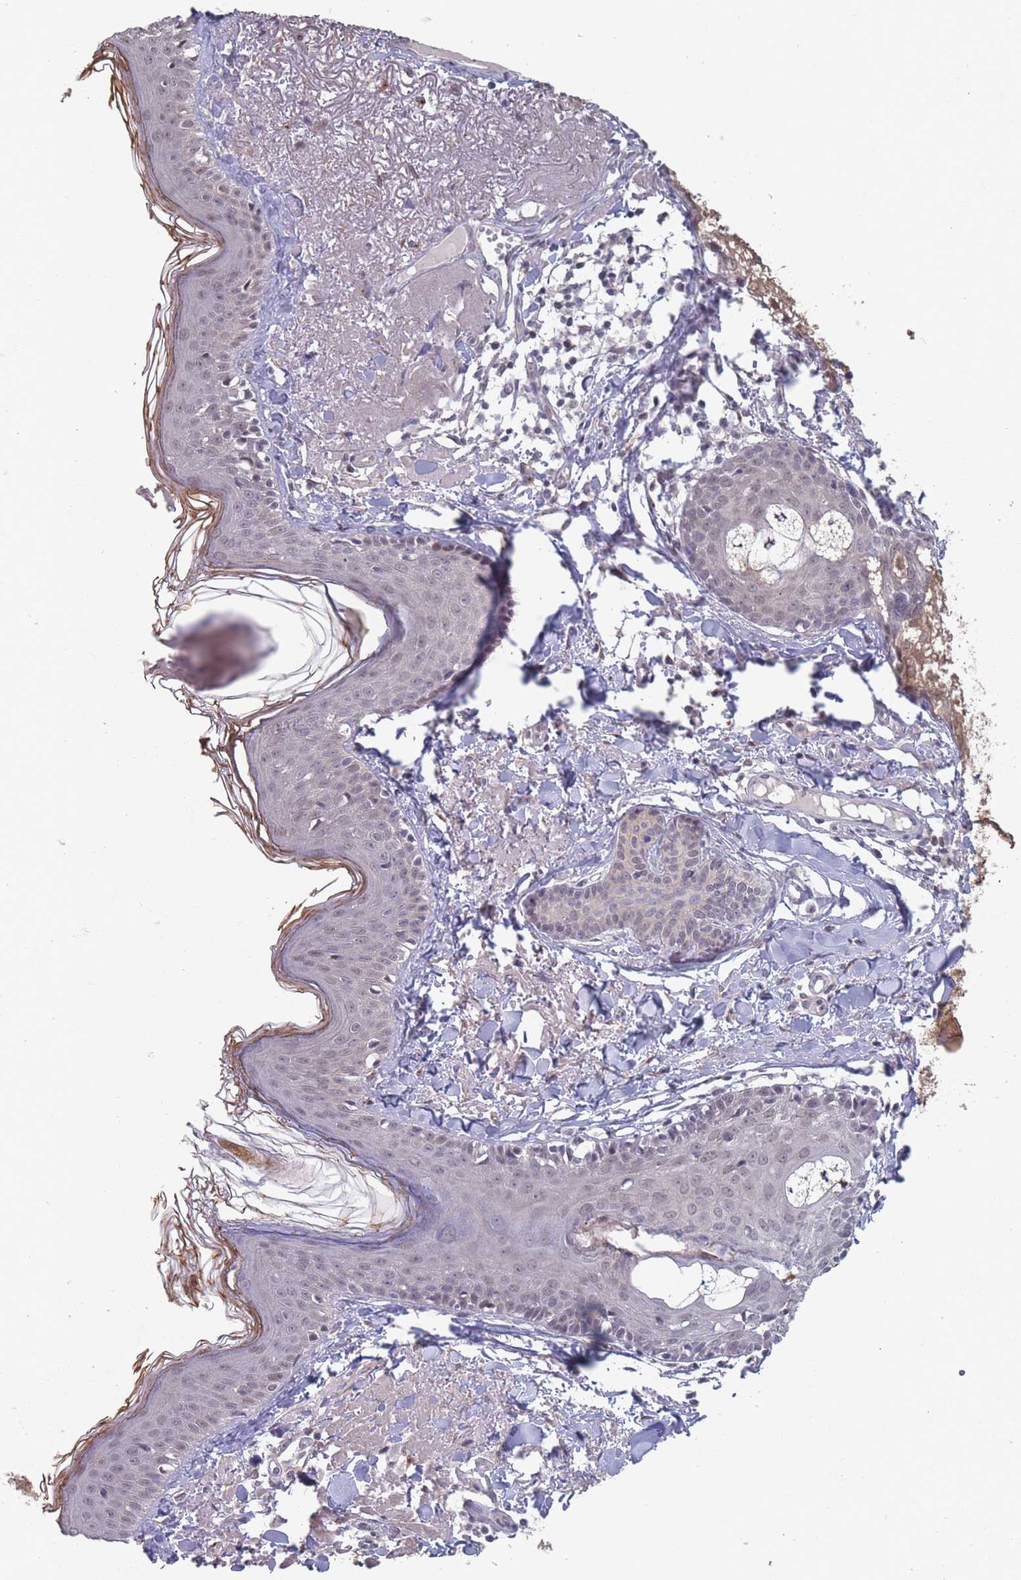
{"staining": {"intensity": "moderate", "quantity": ">75%", "location": "cytoplasmic/membranous"}, "tissue": "skin", "cell_type": "Fibroblasts", "image_type": "normal", "snomed": [{"axis": "morphology", "description": "Normal tissue, NOS"}, {"axis": "morphology", "description": "Malignant melanoma, NOS"}, {"axis": "topography", "description": "Skin"}], "caption": "Immunohistochemistry (IHC) photomicrograph of unremarkable skin: human skin stained using immunohistochemistry (IHC) reveals medium levels of moderate protein expression localized specifically in the cytoplasmic/membranous of fibroblasts, appearing as a cytoplasmic/membranous brown color.", "gene": "CNTRL", "patient": {"sex": "male", "age": 80}}